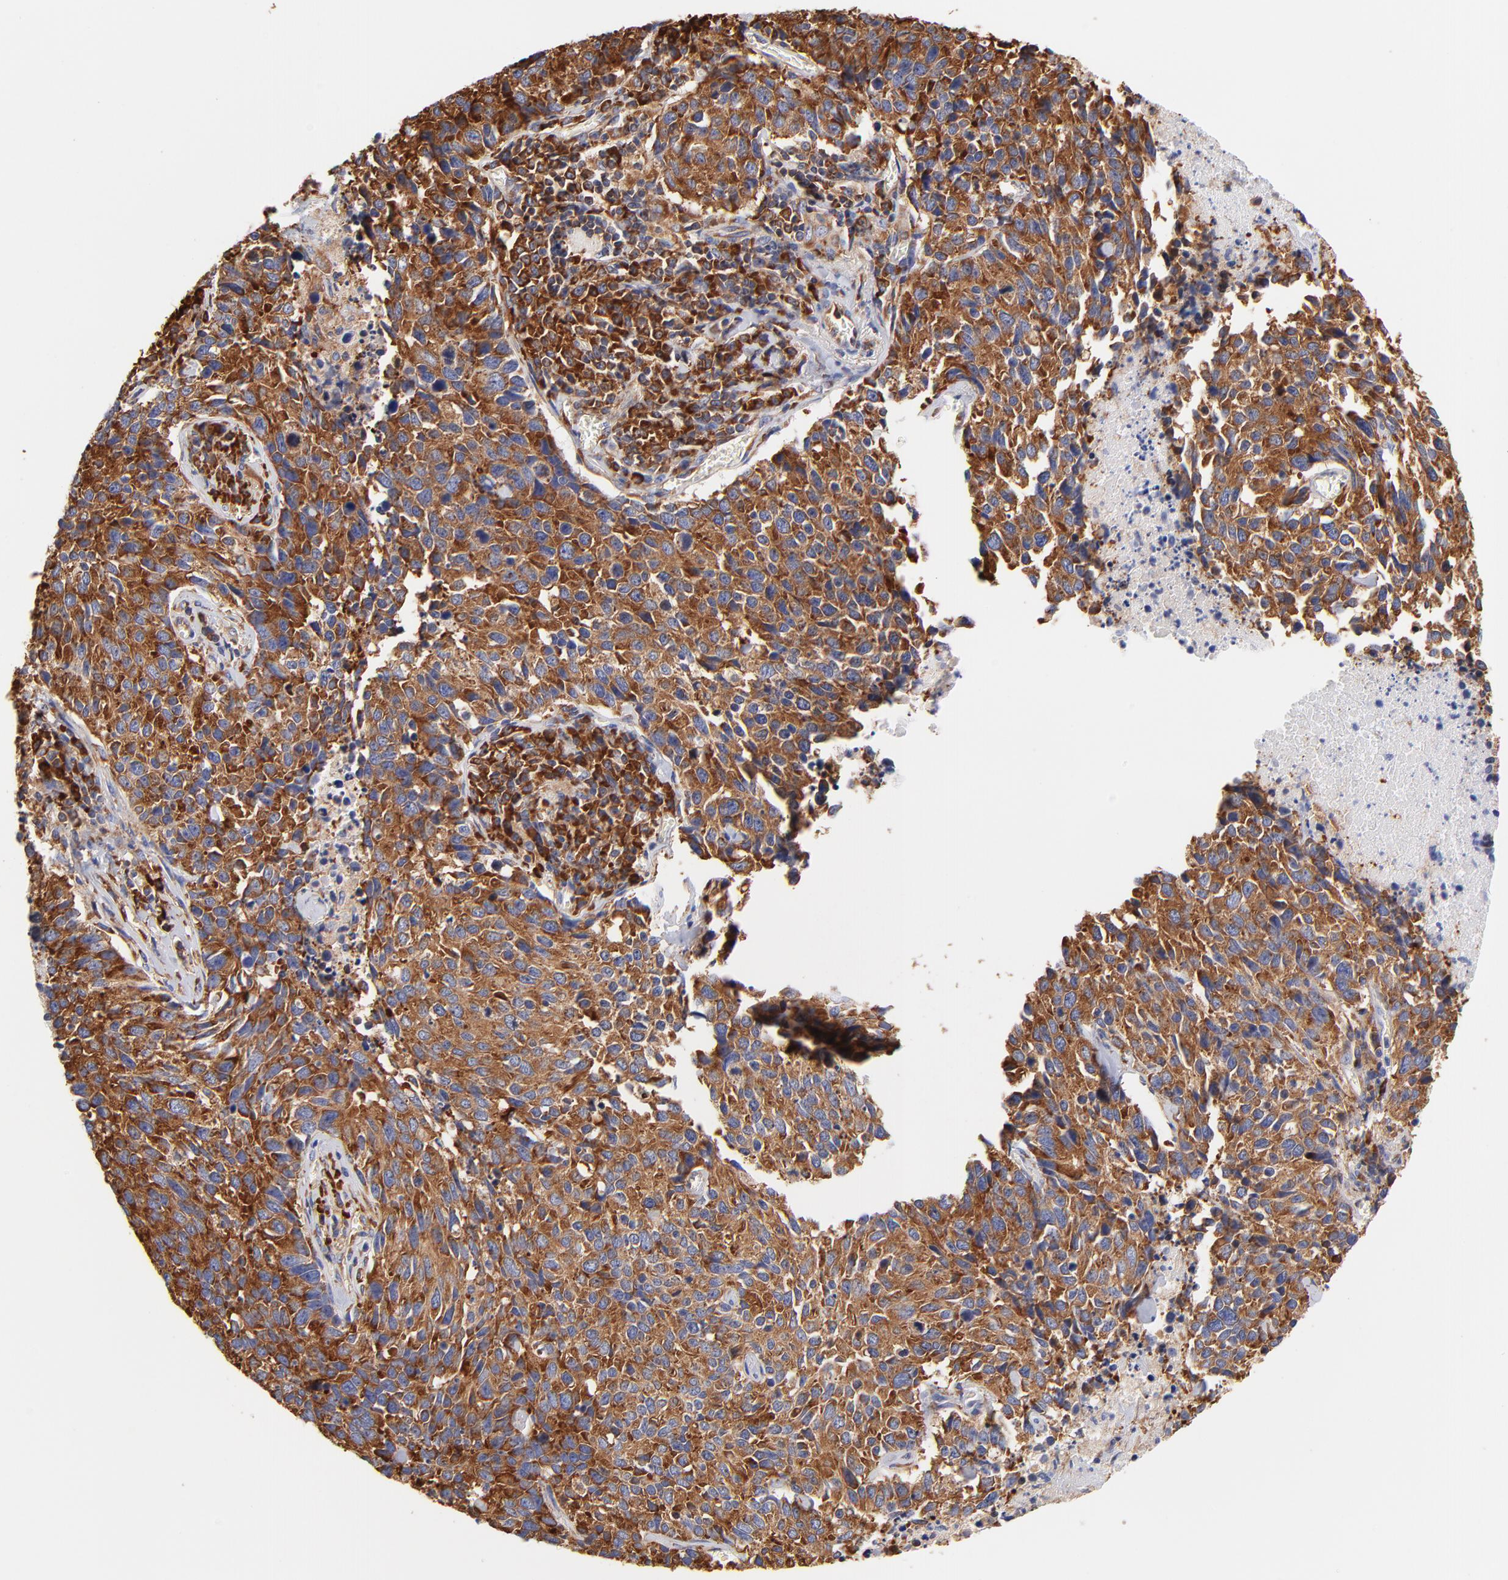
{"staining": {"intensity": "strong", "quantity": ">75%", "location": "cytoplasmic/membranous"}, "tissue": "lung cancer", "cell_type": "Tumor cells", "image_type": "cancer", "snomed": [{"axis": "morphology", "description": "Neoplasm, malignant, NOS"}, {"axis": "topography", "description": "Lung"}], "caption": "Immunohistochemical staining of human lung neoplasm (malignant) shows strong cytoplasmic/membranous protein staining in approximately >75% of tumor cells.", "gene": "RPL27", "patient": {"sex": "female", "age": 76}}